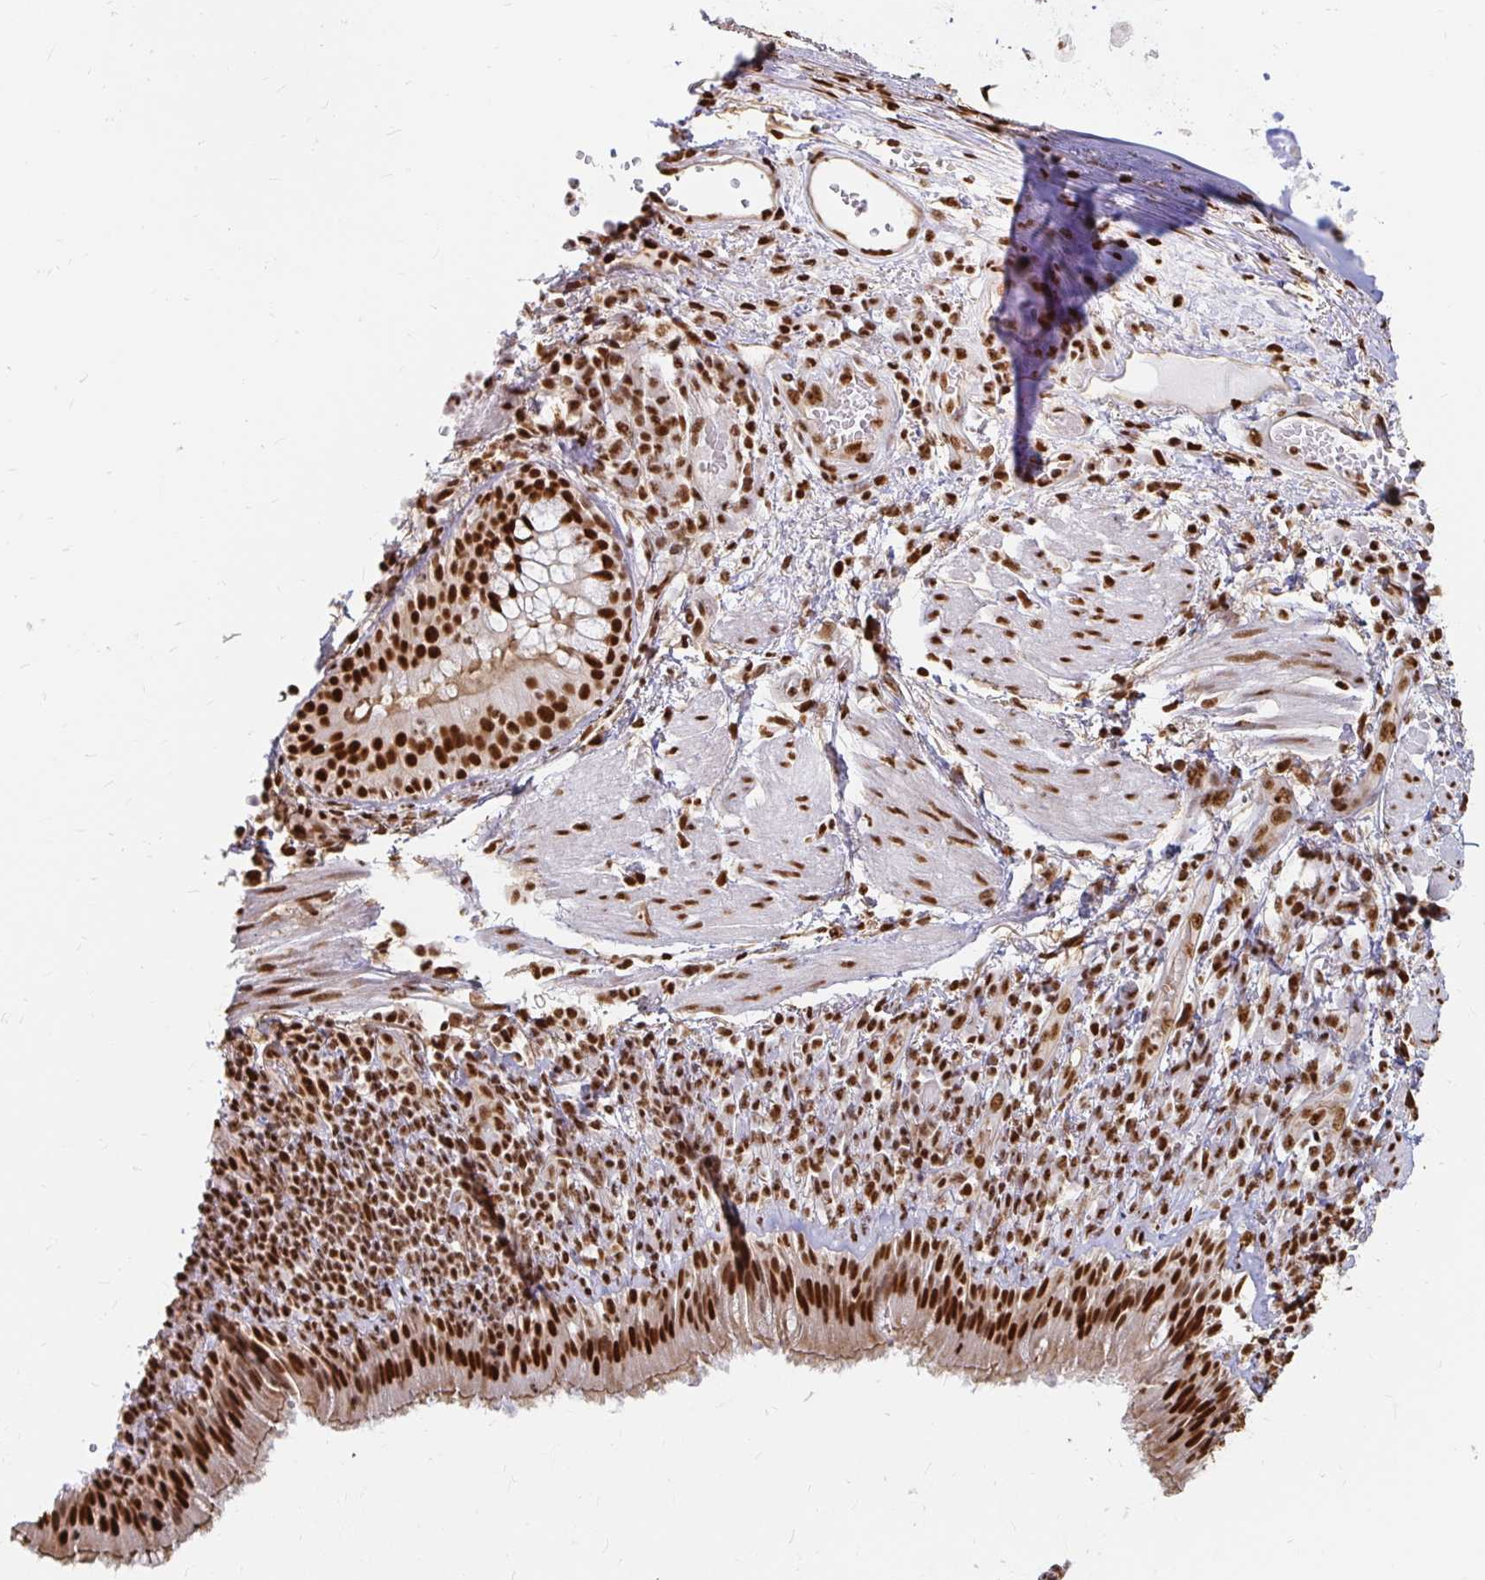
{"staining": {"intensity": "strong", "quantity": ">75%", "location": "nuclear"}, "tissue": "bronchus", "cell_type": "Respiratory epithelial cells", "image_type": "normal", "snomed": [{"axis": "morphology", "description": "Normal tissue, NOS"}, {"axis": "topography", "description": "Cartilage tissue"}, {"axis": "topography", "description": "Bronchus"}], "caption": "Immunohistochemistry (IHC) (DAB) staining of unremarkable human bronchus exhibits strong nuclear protein positivity in approximately >75% of respiratory epithelial cells.", "gene": "HNRNPU", "patient": {"sex": "male", "age": 56}}